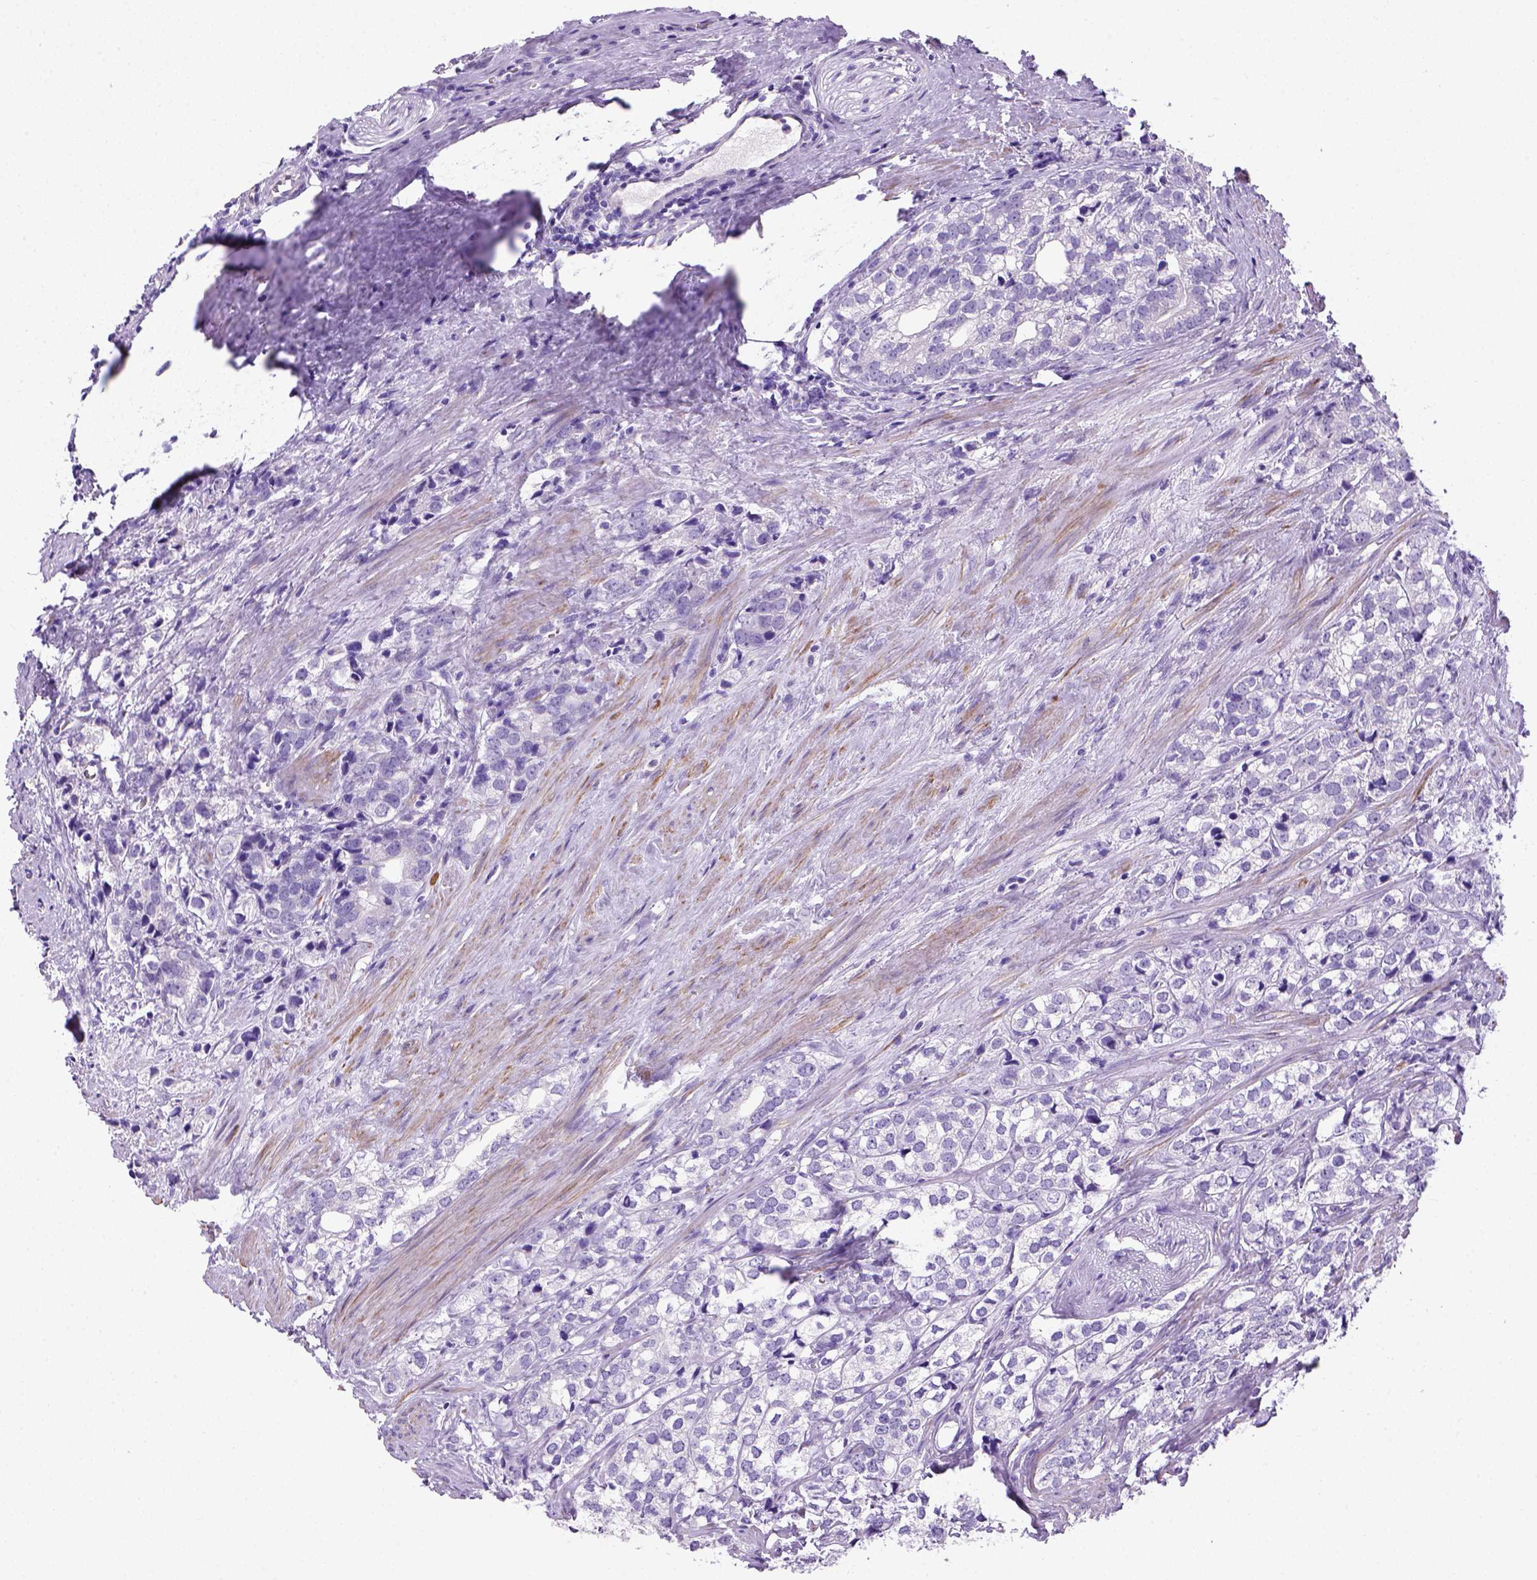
{"staining": {"intensity": "negative", "quantity": "none", "location": "none"}, "tissue": "prostate cancer", "cell_type": "Tumor cells", "image_type": "cancer", "snomed": [{"axis": "morphology", "description": "Adenocarcinoma, NOS"}, {"axis": "topography", "description": "Prostate and seminal vesicle, NOS"}], "caption": "High power microscopy histopathology image of an immunohistochemistry (IHC) image of adenocarcinoma (prostate), revealing no significant staining in tumor cells.", "gene": "ARHGEF33", "patient": {"sex": "male", "age": 63}}